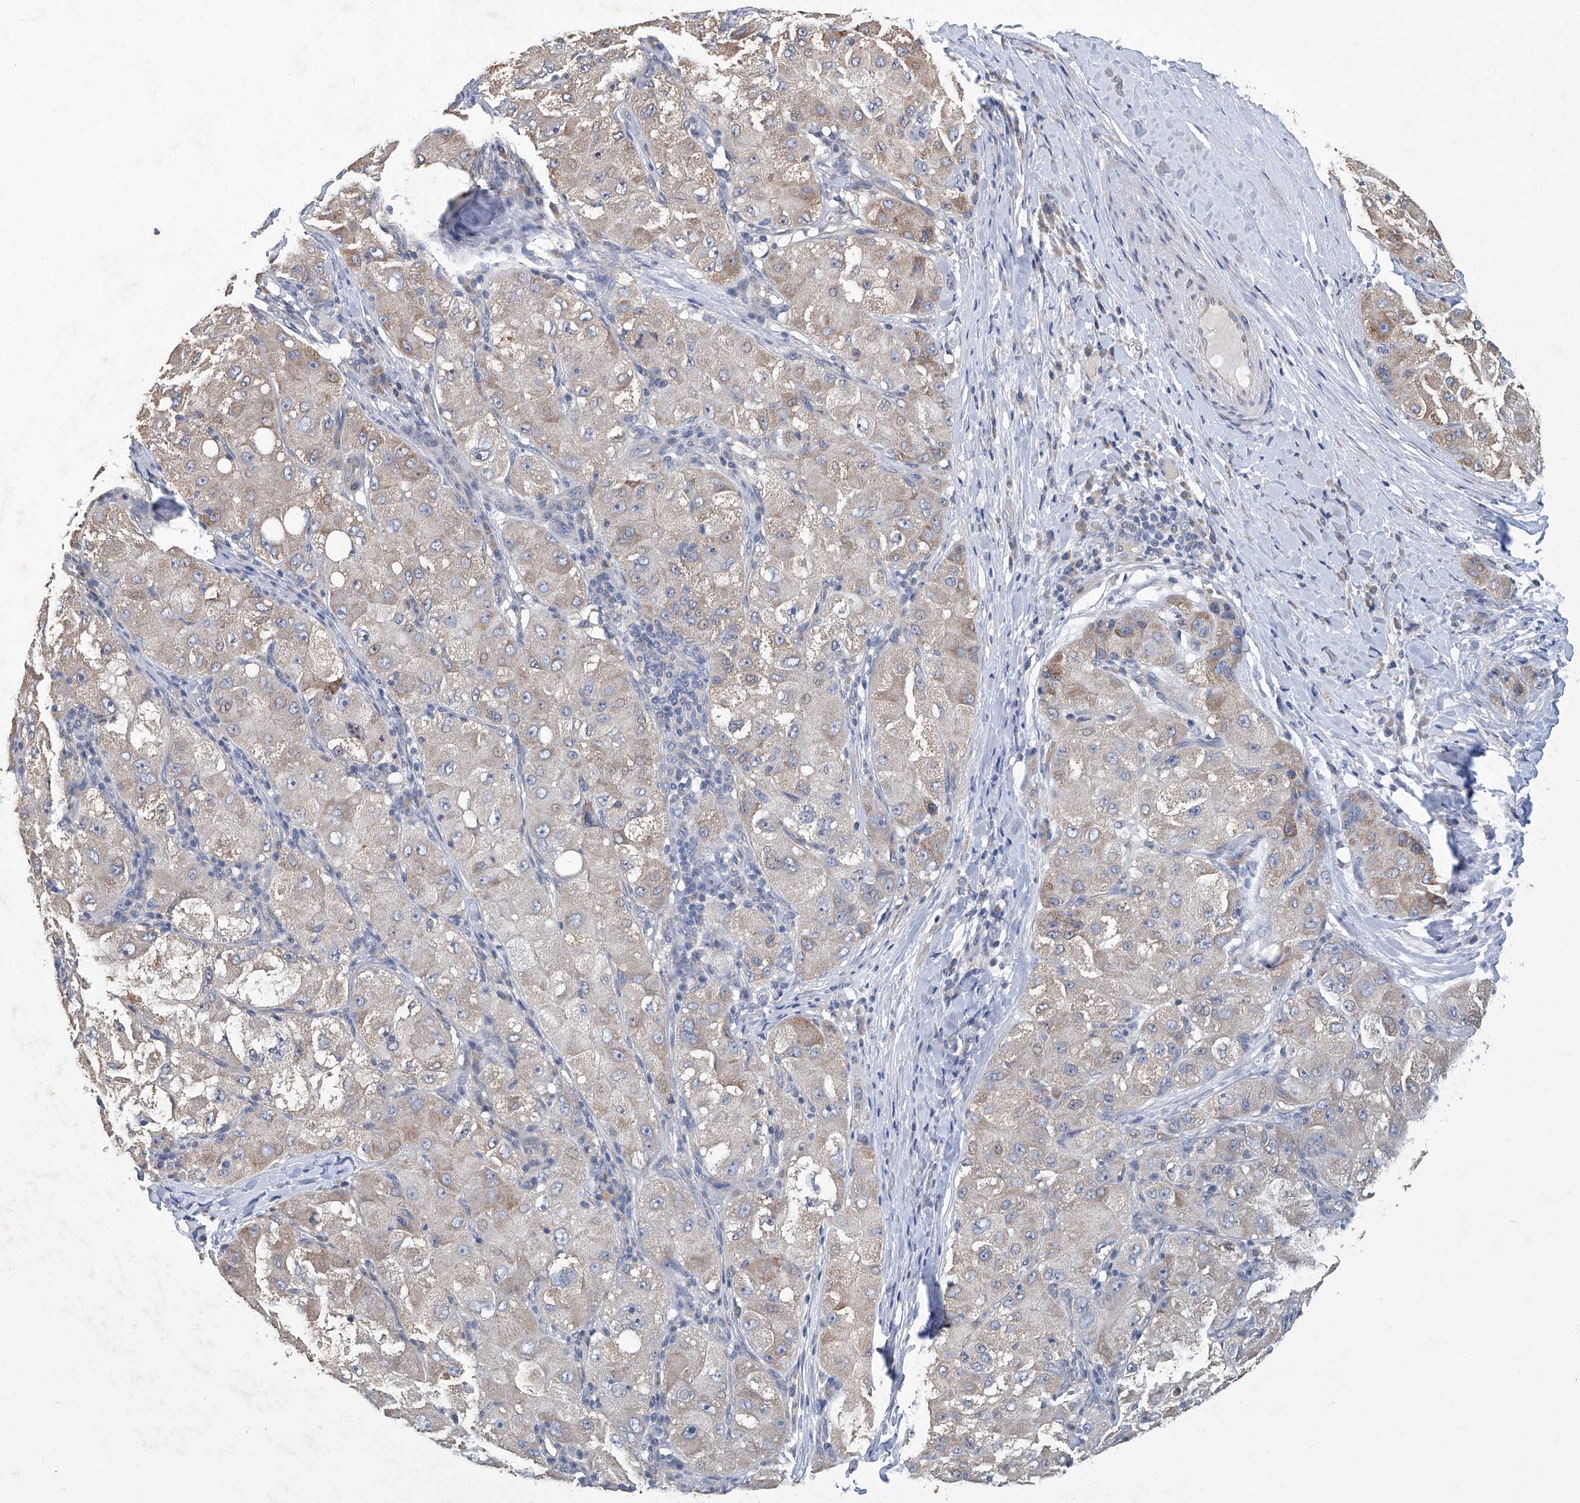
{"staining": {"intensity": "negative", "quantity": "none", "location": "none"}, "tissue": "liver cancer", "cell_type": "Tumor cells", "image_type": "cancer", "snomed": [{"axis": "morphology", "description": "Carcinoma, Hepatocellular, NOS"}, {"axis": "topography", "description": "Liver"}], "caption": "Immunohistochemistry photomicrograph of human liver cancer (hepatocellular carcinoma) stained for a protein (brown), which displays no expression in tumor cells.", "gene": "TGFBR1", "patient": {"sex": "male", "age": 80}}